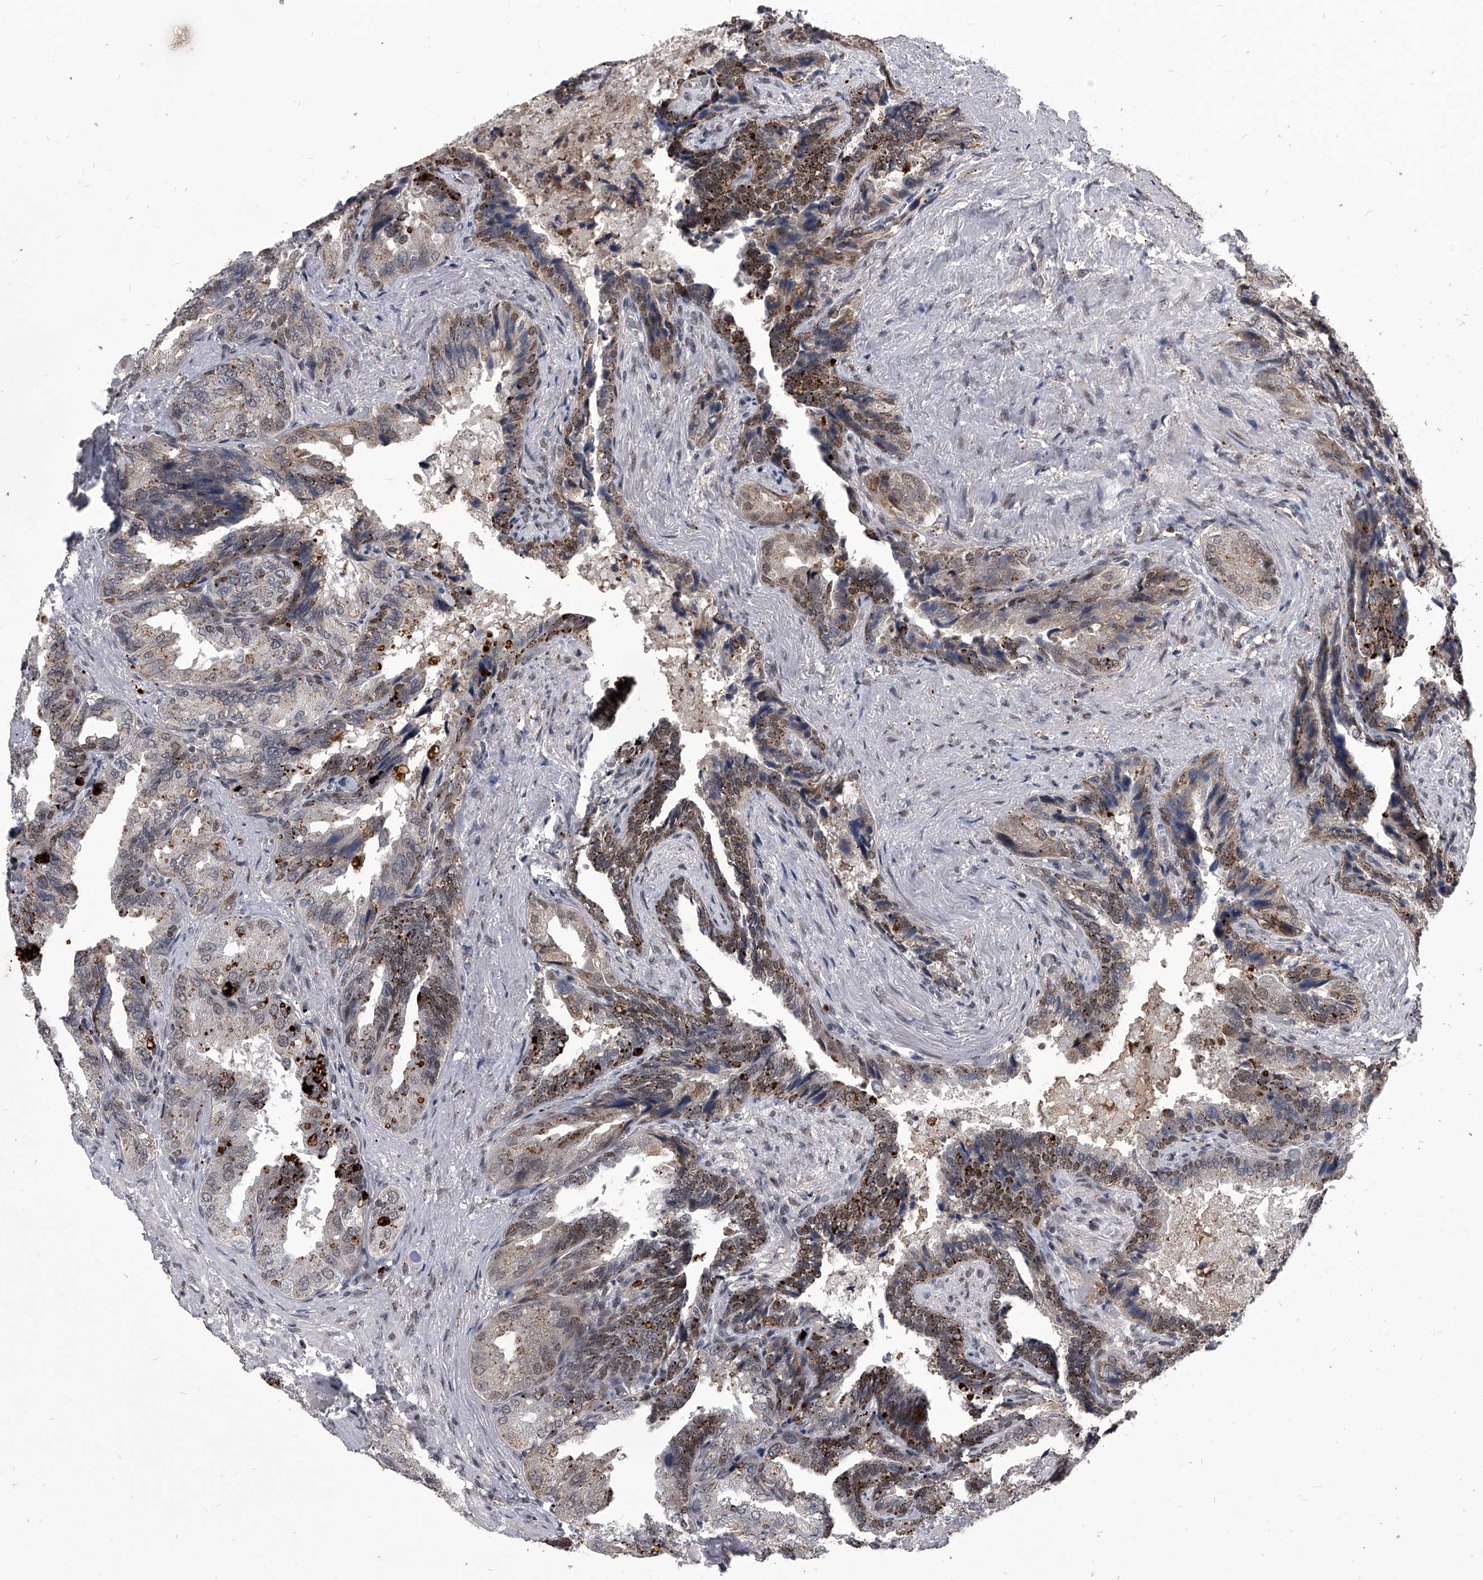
{"staining": {"intensity": "moderate", "quantity": "25%-75%", "location": "cytoplasmic/membranous,nuclear"}, "tissue": "seminal vesicle", "cell_type": "Glandular cells", "image_type": "normal", "snomed": [{"axis": "morphology", "description": "Normal tissue, NOS"}, {"axis": "topography", "description": "Seminal veicle"}, {"axis": "topography", "description": "Peripheral nerve tissue"}], "caption": "Immunohistochemistry (IHC) micrograph of unremarkable seminal vesicle: seminal vesicle stained using immunohistochemistry (IHC) demonstrates medium levels of moderate protein expression localized specifically in the cytoplasmic/membranous,nuclear of glandular cells, appearing as a cytoplasmic/membranous,nuclear brown color.", "gene": "CMTR1", "patient": {"sex": "male", "age": 63}}